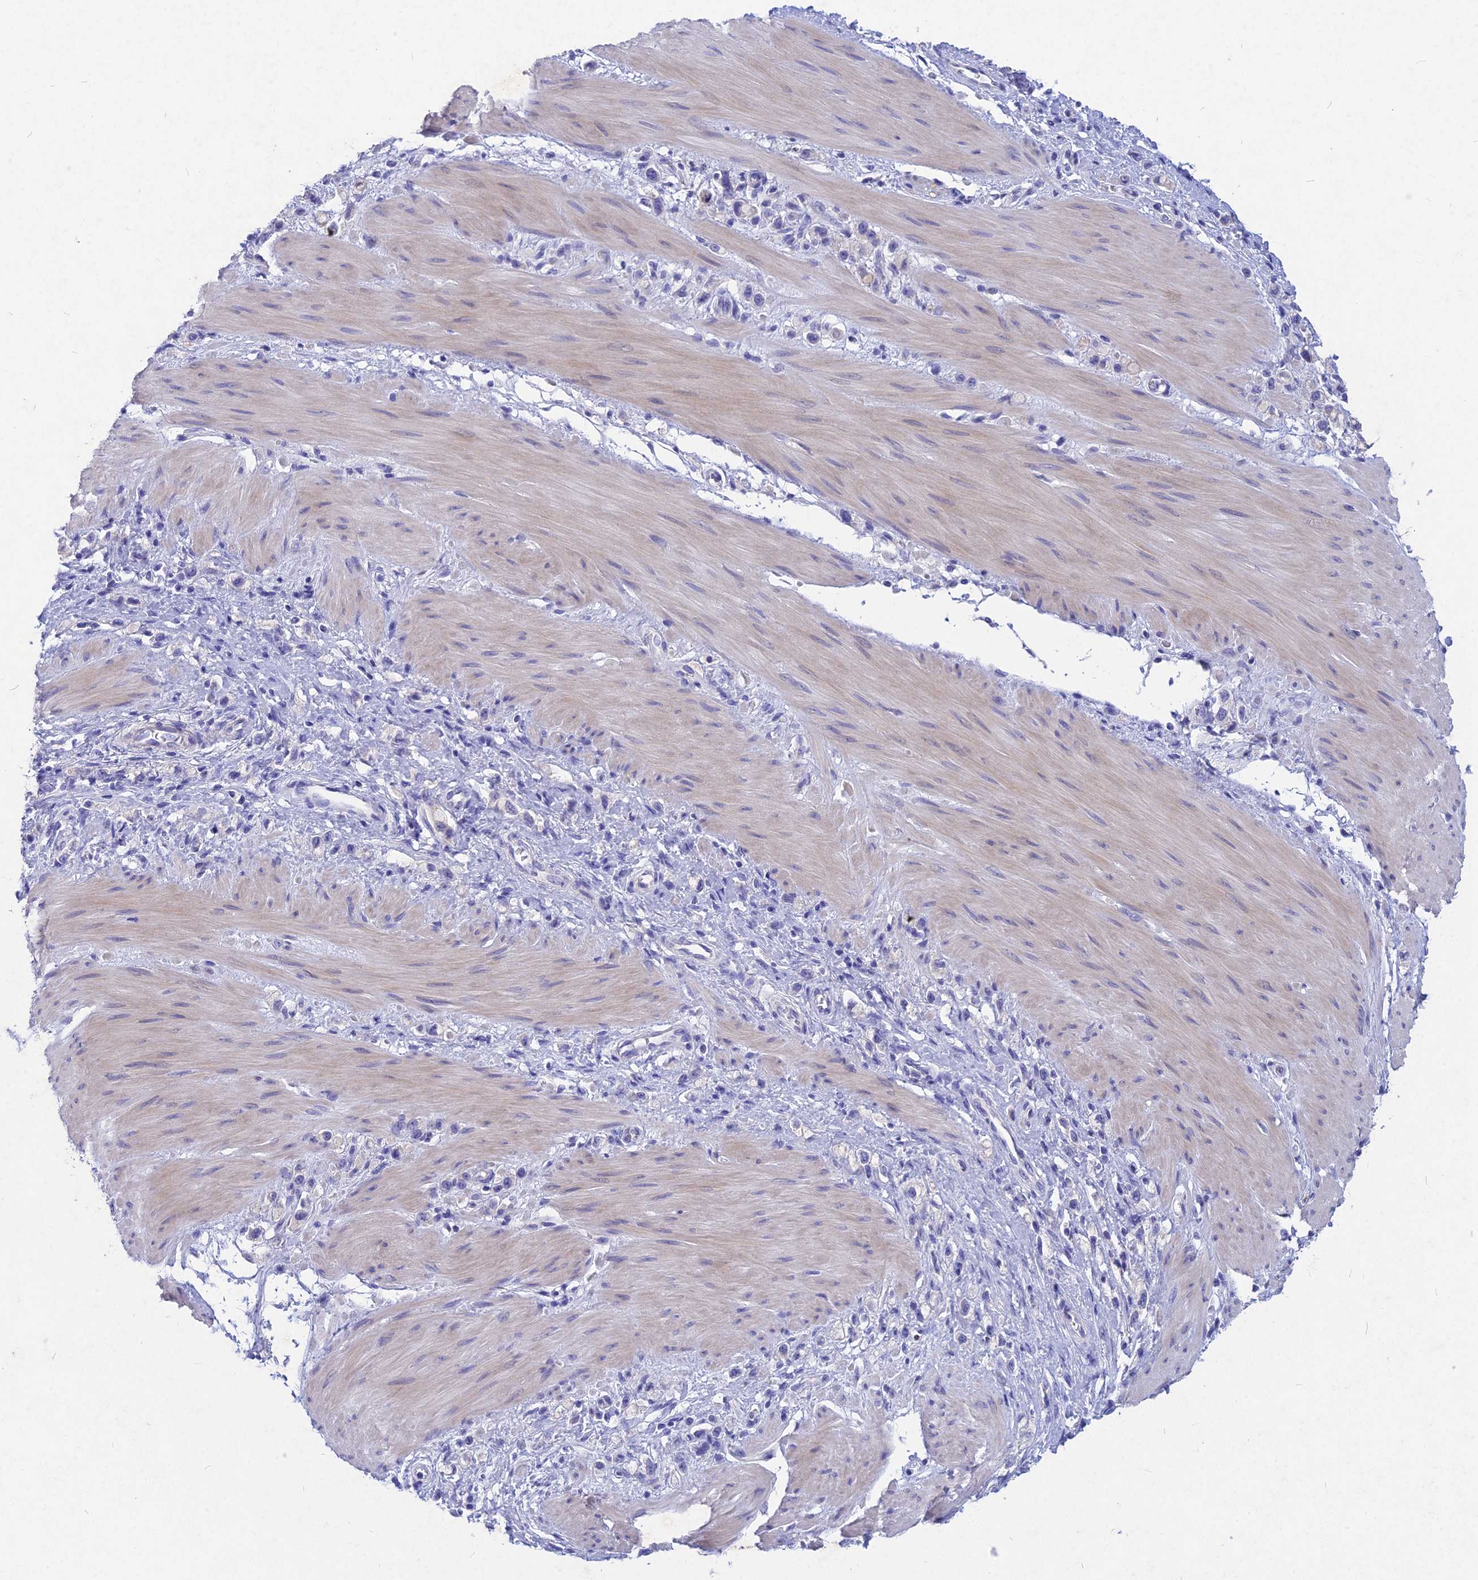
{"staining": {"intensity": "negative", "quantity": "none", "location": "none"}, "tissue": "stomach cancer", "cell_type": "Tumor cells", "image_type": "cancer", "snomed": [{"axis": "morphology", "description": "Adenocarcinoma, NOS"}, {"axis": "topography", "description": "Stomach"}], "caption": "This is an immunohistochemistry (IHC) image of human stomach adenocarcinoma. There is no staining in tumor cells.", "gene": "DEFB119", "patient": {"sex": "female", "age": 65}}